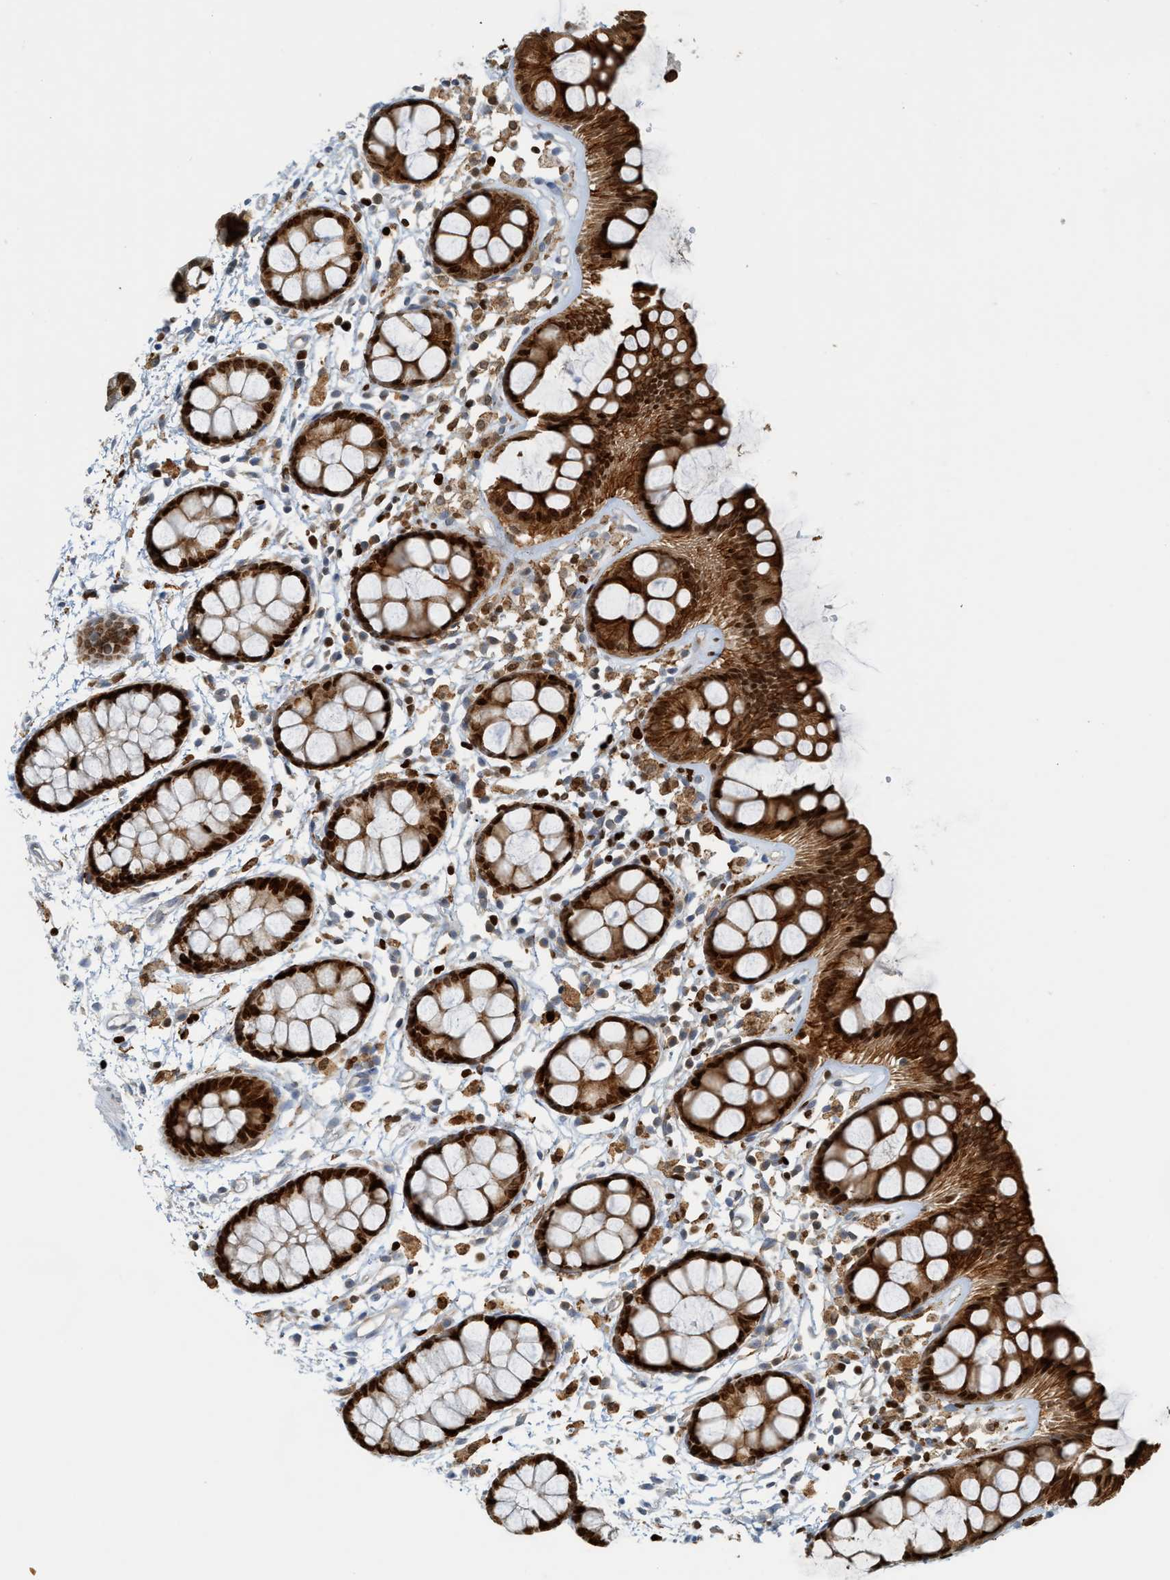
{"staining": {"intensity": "strong", "quantity": ">75%", "location": "cytoplasmic/membranous,nuclear"}, "tissue": "rectum", "cell_type": "Glandular cells", "image_type": "normal", "snomed": [{"axis": "morphology", "description": "Normal tissue, NOS"}, {"axis": "topography", "description": "Rectum"}], "caption": "The photomicrograph exhibits immunohistochemical staining of unremarkable rectum. There is strong cytoplasmic/membranous,nuclear positivity is identified in about >75% of glandular cells. The protein of interest is stained brown, and the nuclei are stained in blue (DAB (3,3'-diaminobenzidine) IHC with brightfield microscopy, high magnification).", "gene": "SH3D19", "patient": {"sex": "female", "age": 66}}